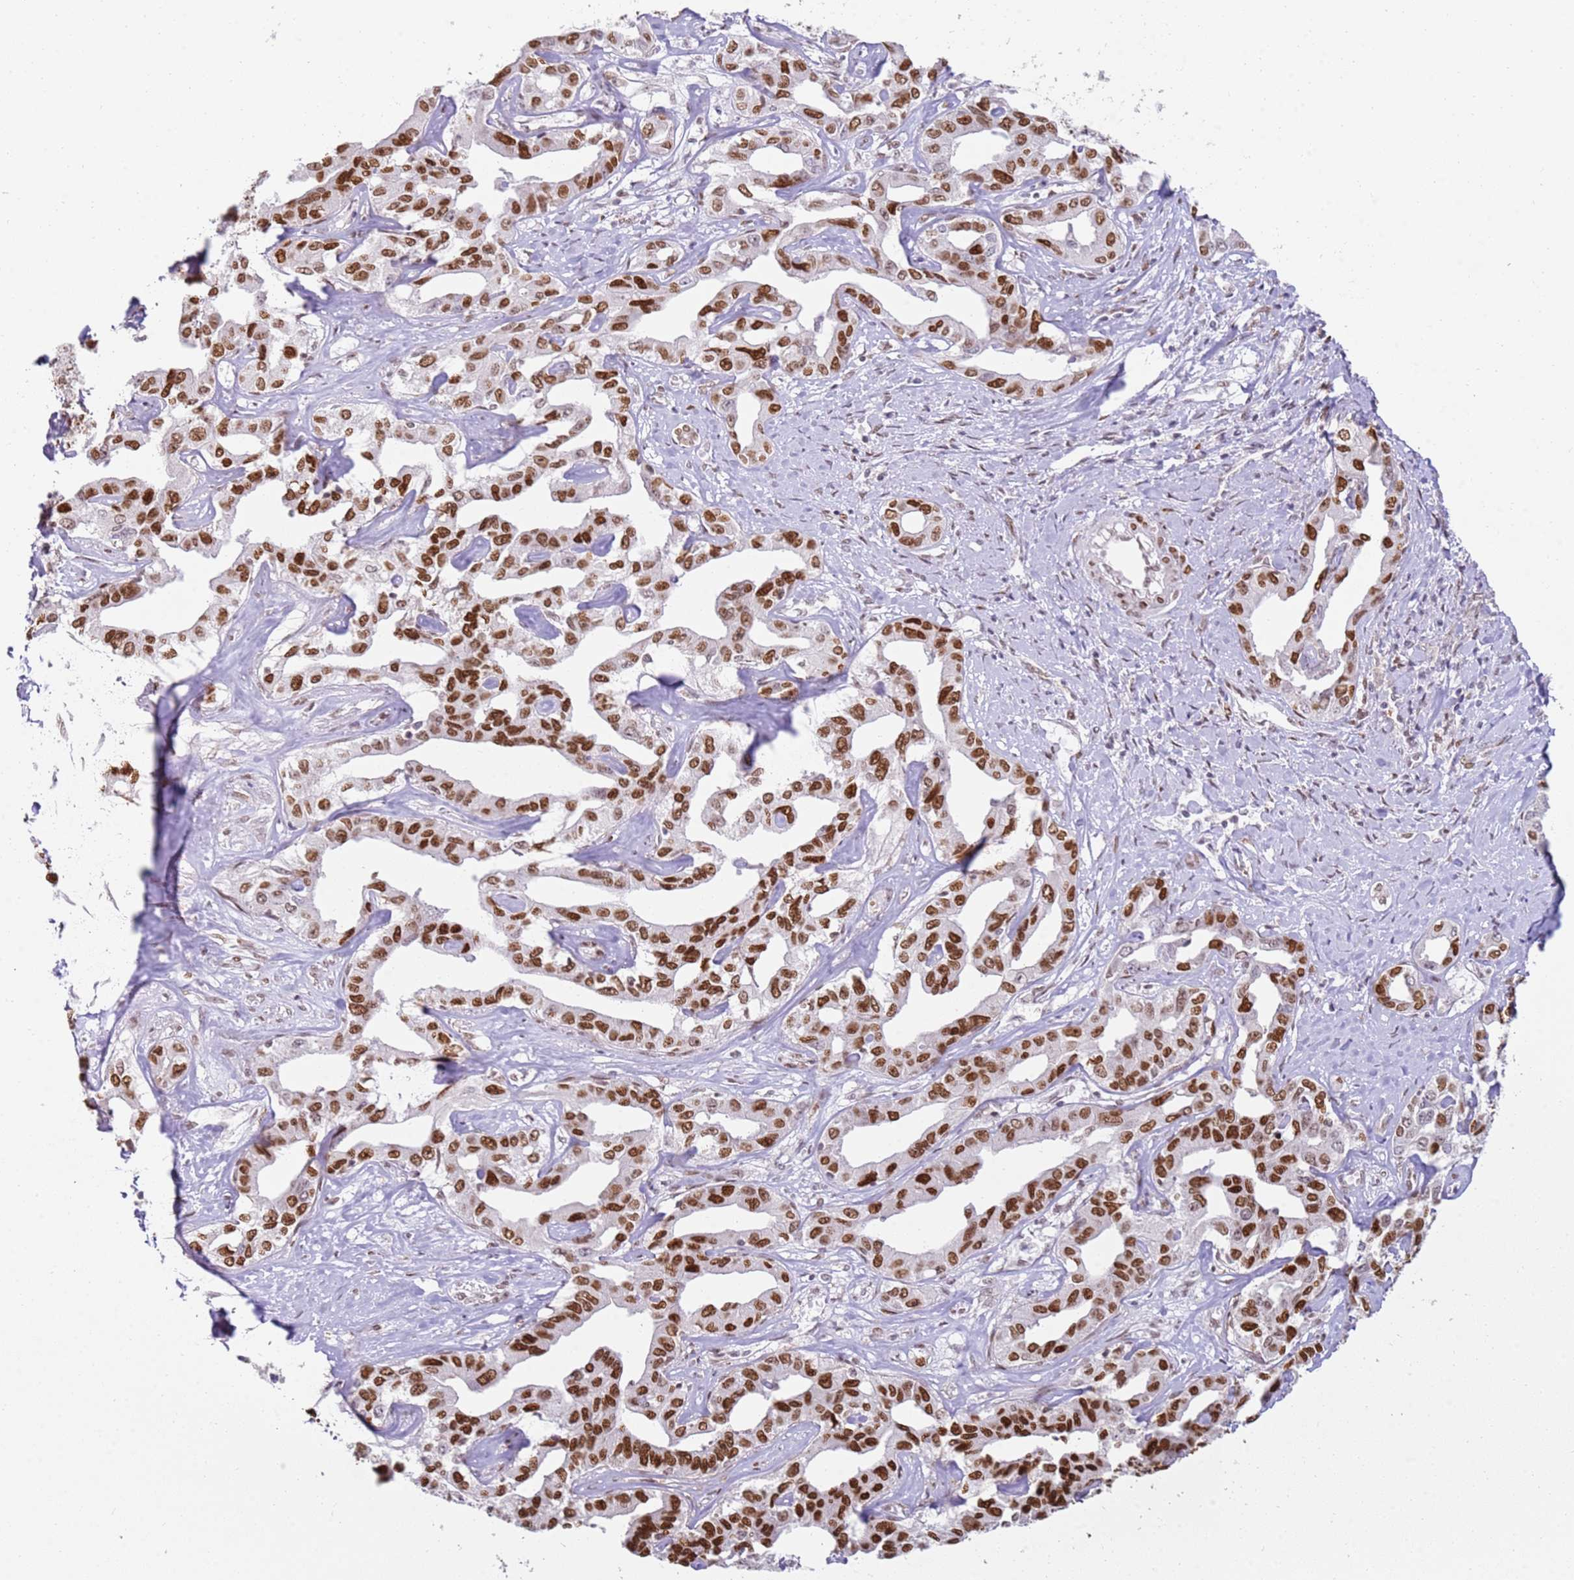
{"staining": {"intensity": "strong", "quantity": ">75%", "location": "nuclear"}, "tissue": "liver cancer", "cell_type": "Tumor cells", "image_type": "cancer", "snomed": [{"axis": "morphology", "description": "Cholangiocarcinoma"}, {"axis": "topography", "description": "Liver"}], "caption": "Liver cancer stained with a brown dye demonstrates strong nuclear positive expression in about >75% of tumor cells.", "gene": "PHC2", "patient": {"sex": "male", "age": 59}}